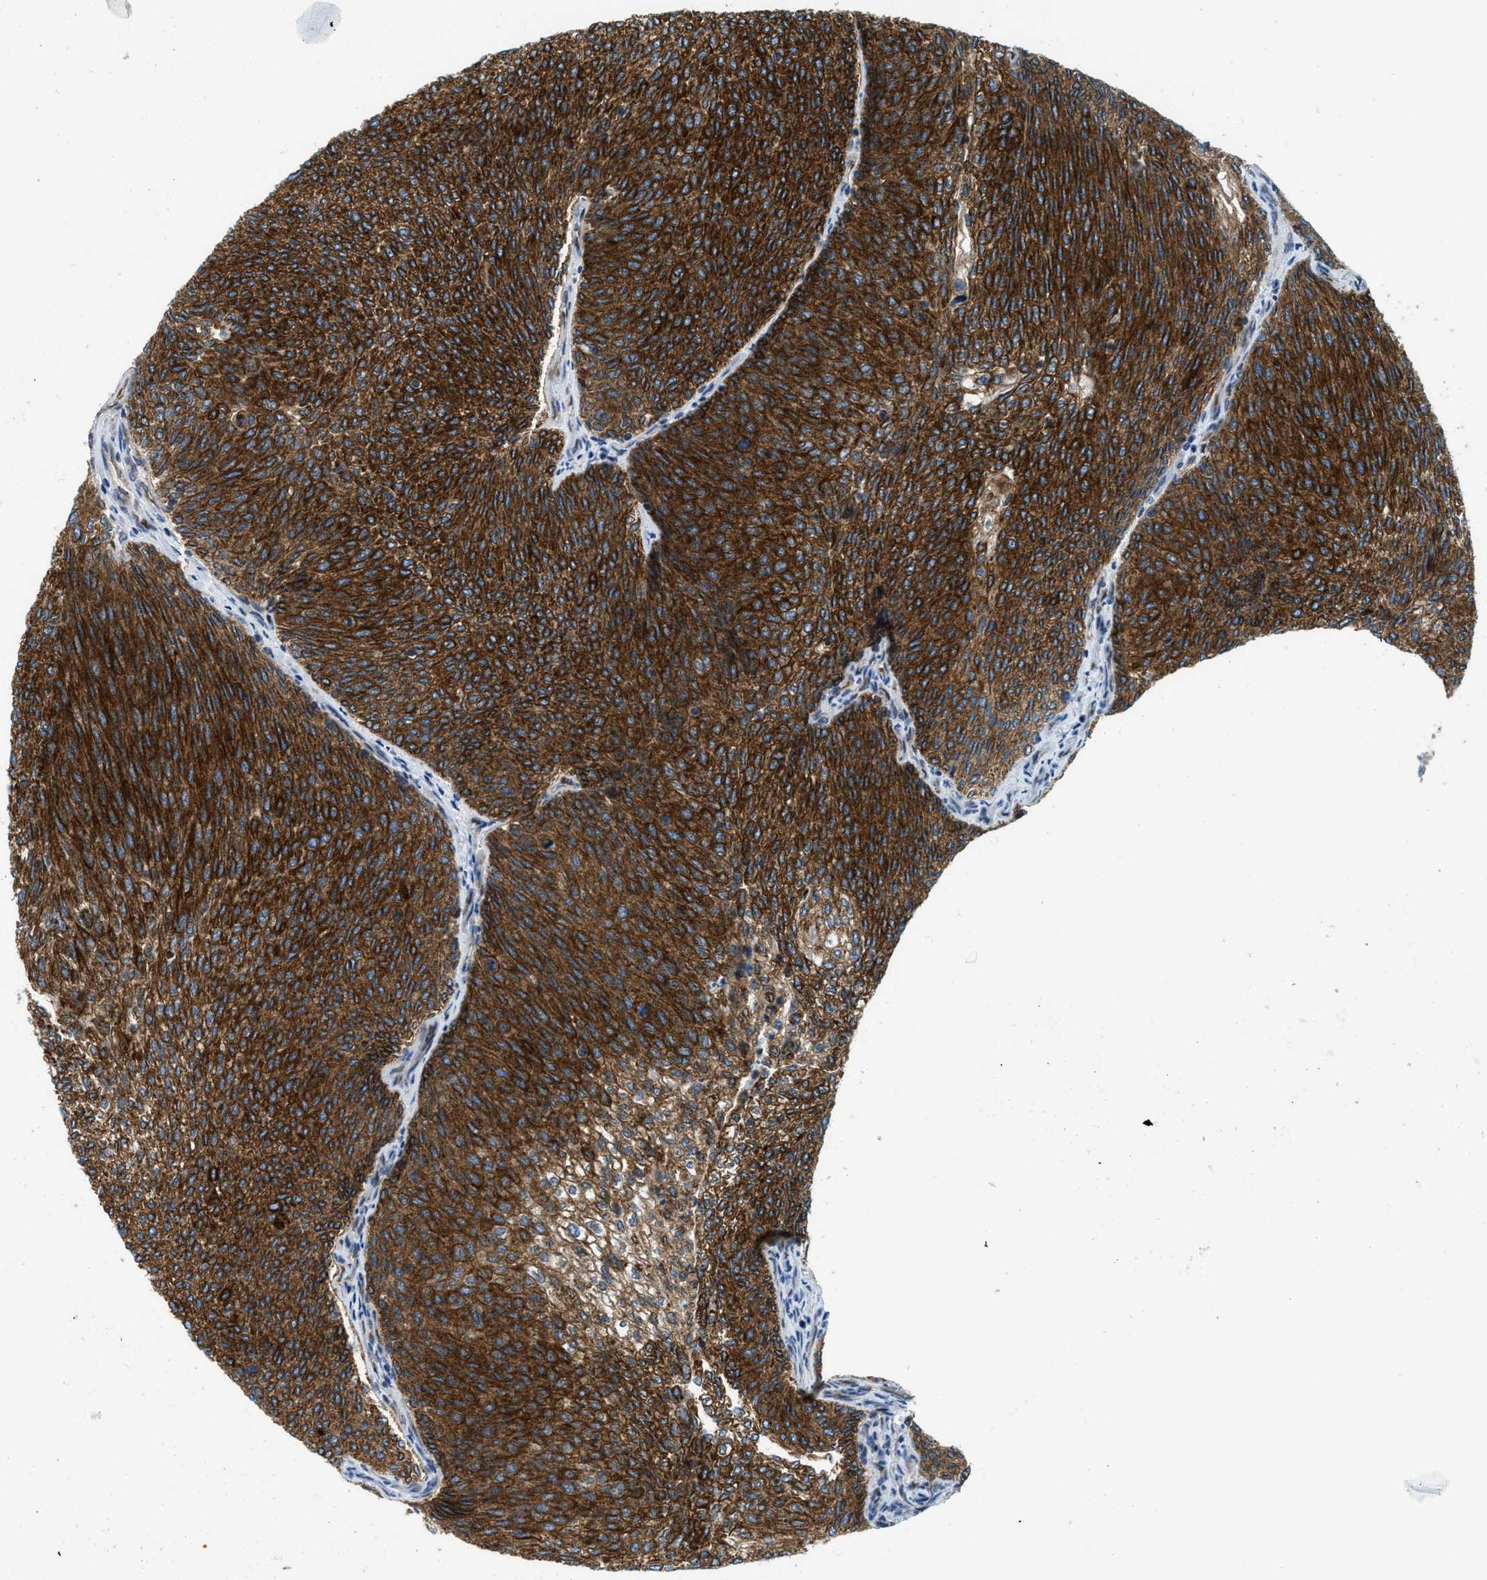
{"staining": {"intensity": "strong", "quantity": ">75%", "location": "cytoplasmic/membranous"}, "tissue": "urothelial cancer", "cell_type": "Tumor cells", "image_type": "cancer", "snomed": [{"axis": "morphology", "description": "Urothelial carcinoma, Low grade"}, {"axis": "topography", "description": "Urinary bladder"}], "caption": "A brown stain labels strong cytoplasmic/membranous staining of a protein in human urothelial cancer tumor cells.", "gene": "BCAP31", "patient": {"sex": "female", "age": 79}}